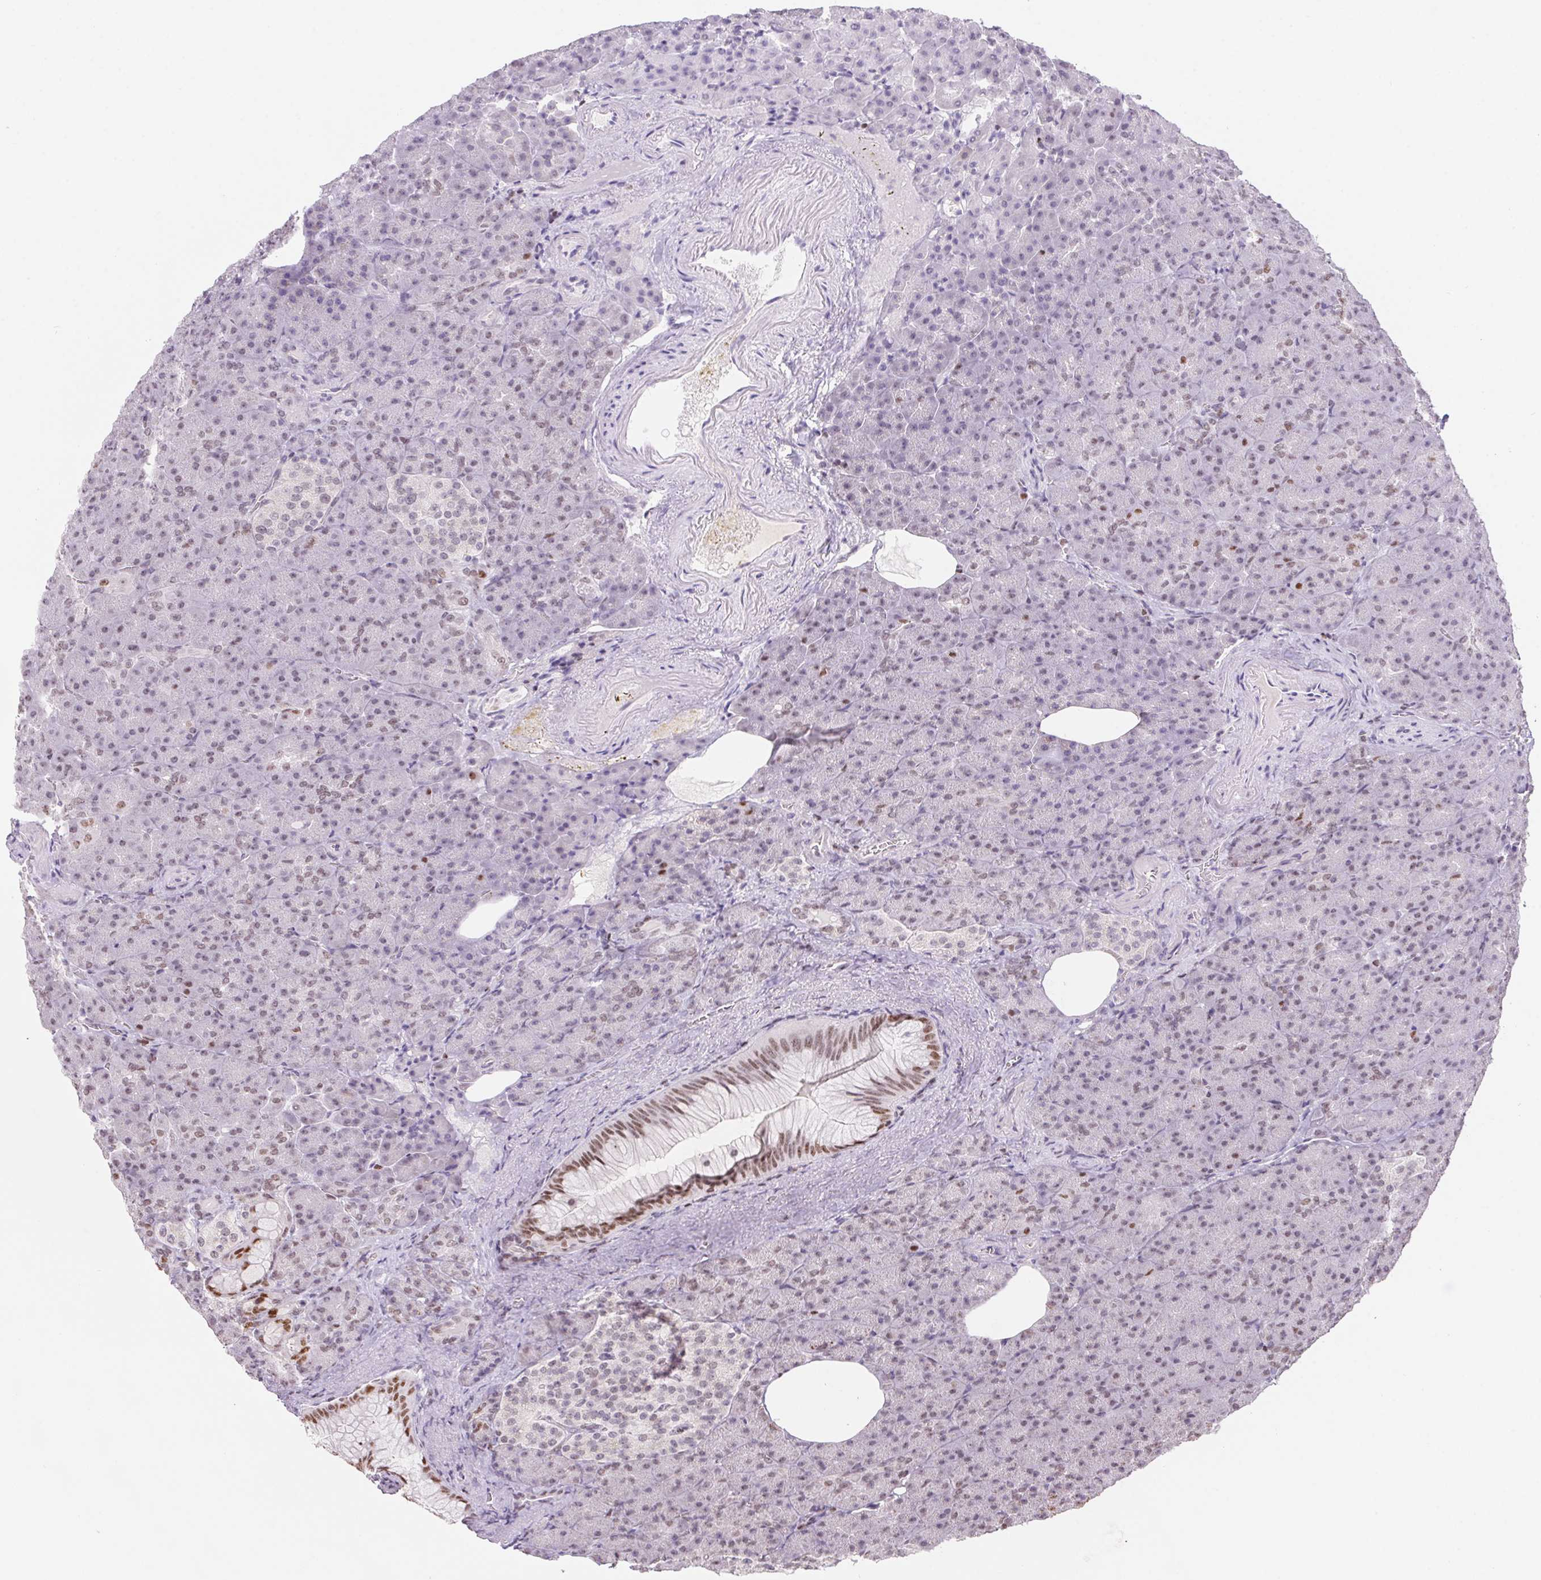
{"staining": {"intensity": "moderate", "quantity": "<25%", "location": "nuclear"}, "tissue": "pancreas", "cell_type": "Exocrine glandular cells", "image_type": "normal", "snomed": [{"axis": "morphology", "description": "Normal tissue, NOS"}, {"axis": "topography", "description": "Pancreas"}], "caption": "High-magnification brightfield microscopy of benign pancreas stained with DAB (brown) and counterstained with hematoxylin (blue). exocrine glandular cells exhibit moderate nuclear expression is appreciated in approximately<25% of cells.", "gene": "POLD3", "patient": {"sex": "female", "age": 74}}